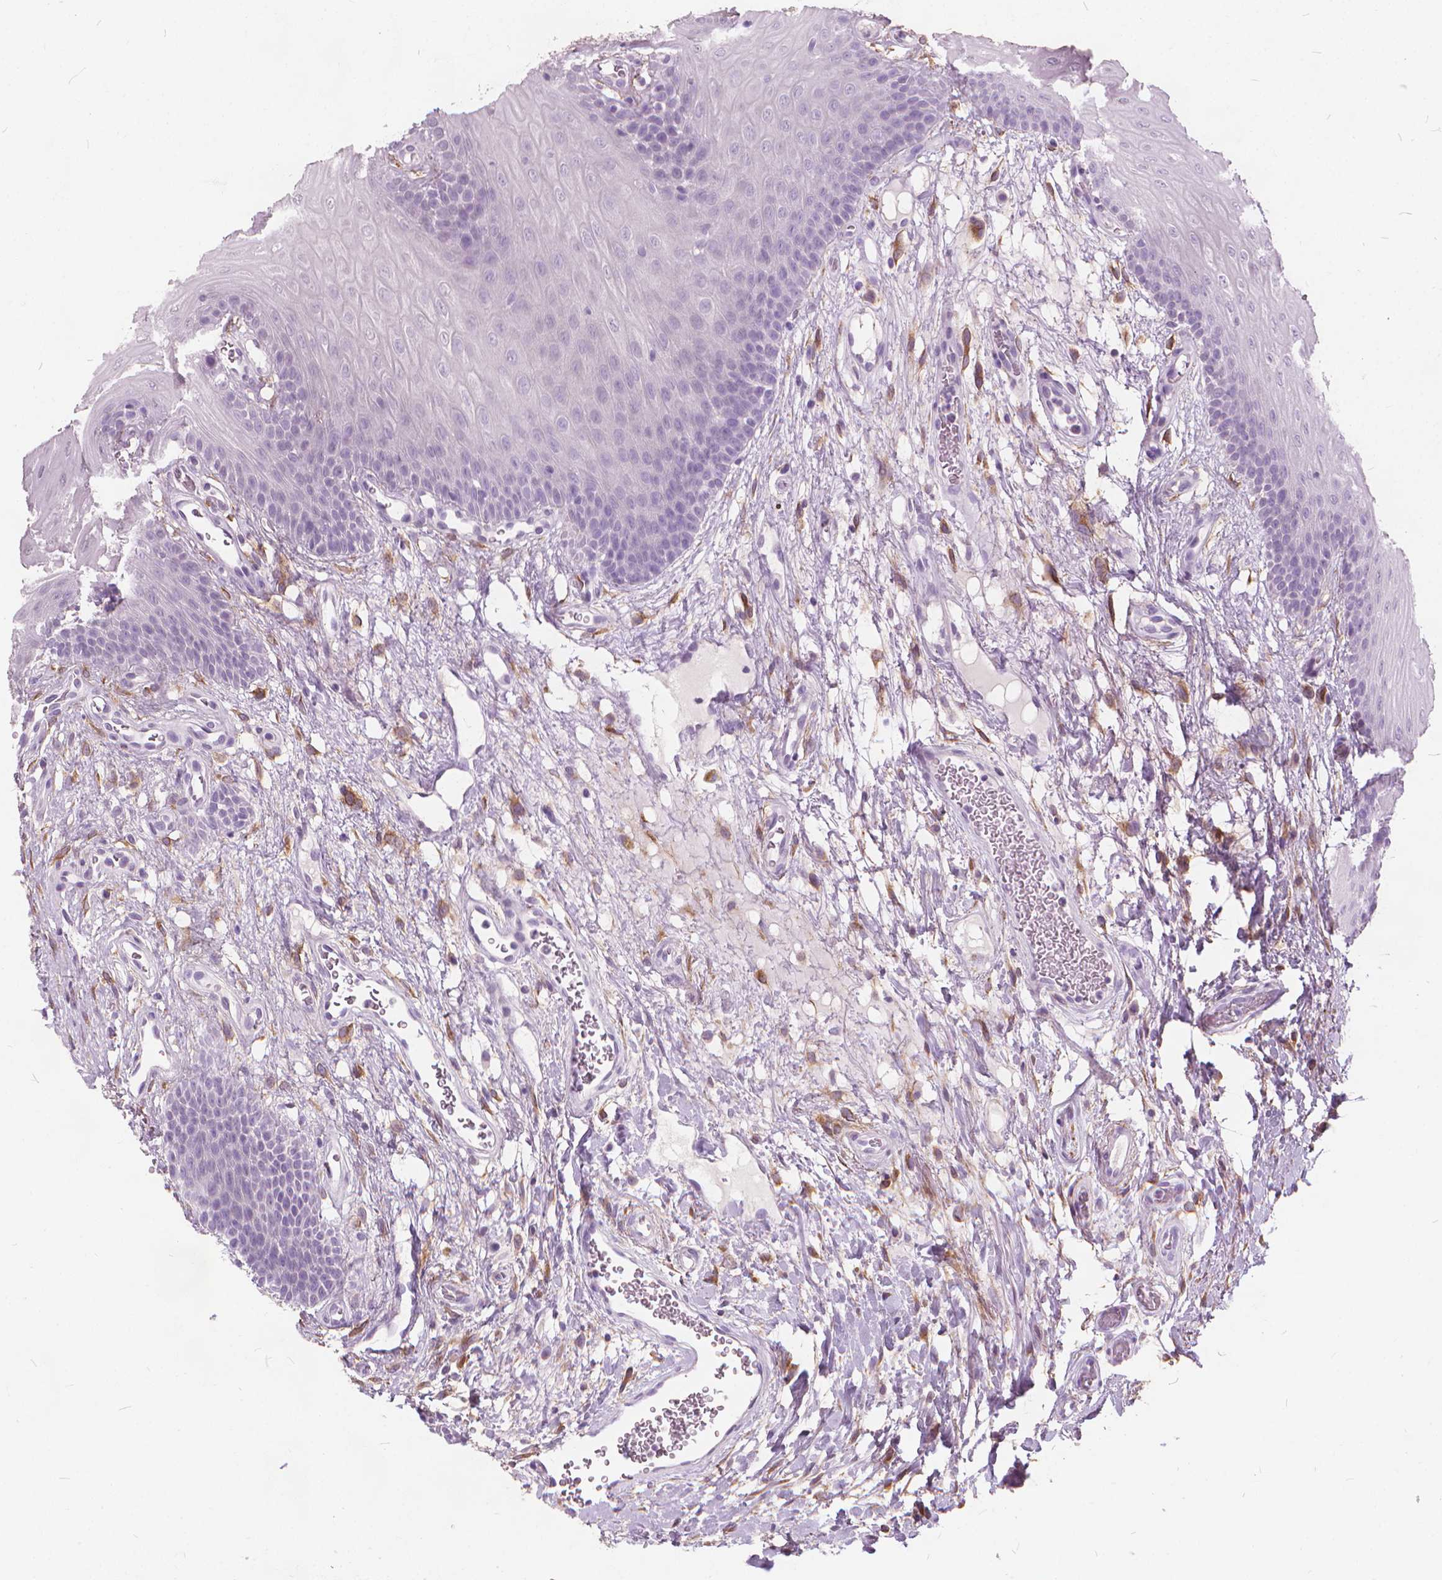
{"staining": {"intensity": "negative", "quantity": "none", "location": "none"}, "tissue": "oral mucosa", "cell_type": "Squamous epithelial cells", "image_type": "normal", "snomed": [{"axis": "morphology", "description": "Normal tissue, NOS"}, {"axis": "morphology", "description": "Squamous cell carcinoma, NOS"}, {"axis": "topography", "description": "Oral tissue"}, {"axis": "topography", "description": "Head-Neck"}], "caption": "Immunohistochemistry (IHC) image of unremarkable oral mucosa stained for a protein (brown), which shows no positivity in squamous epithelial cells.", "gene": "DNM1", "patient": {"sex": "male", "age": 78}}